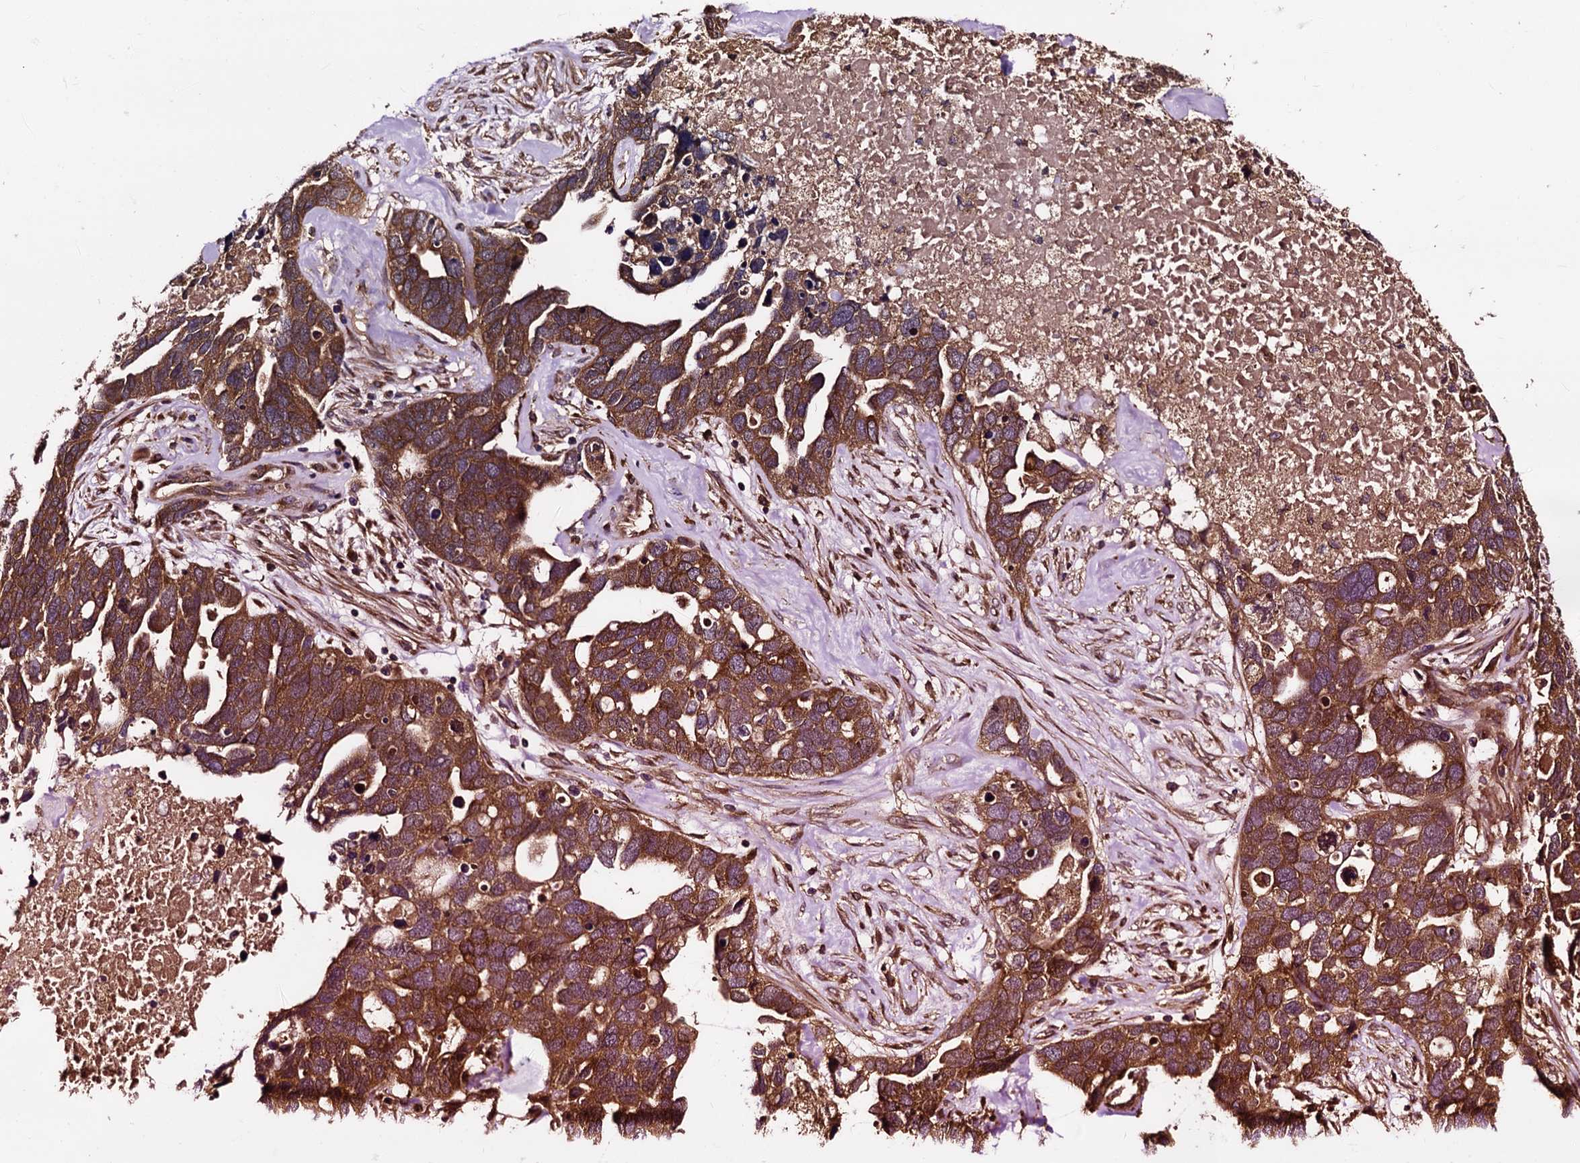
{"staining": {"intensity": "strong", "quantity": ">75%", "location": "cytoplasmic/membranous"}, "tissue": "ovarian cancer", "cell_type": "Tumor cells", "image_type": "cancer", "snomed": [{"axis": "morphology", "description": "Cystadenocarcinoma, serous, NOS"}, {"axis": "topography", "description": "Ovary"}], "caption": "Protein expression by immunohistochemistry displays strong cytoplasmic/membranous positivity in about >75% of tumor cells in ovarian cancer (serous cystadenocarcinoma).", "gene": "PEX5", "patient": {"sex": "female", "age": 54}}